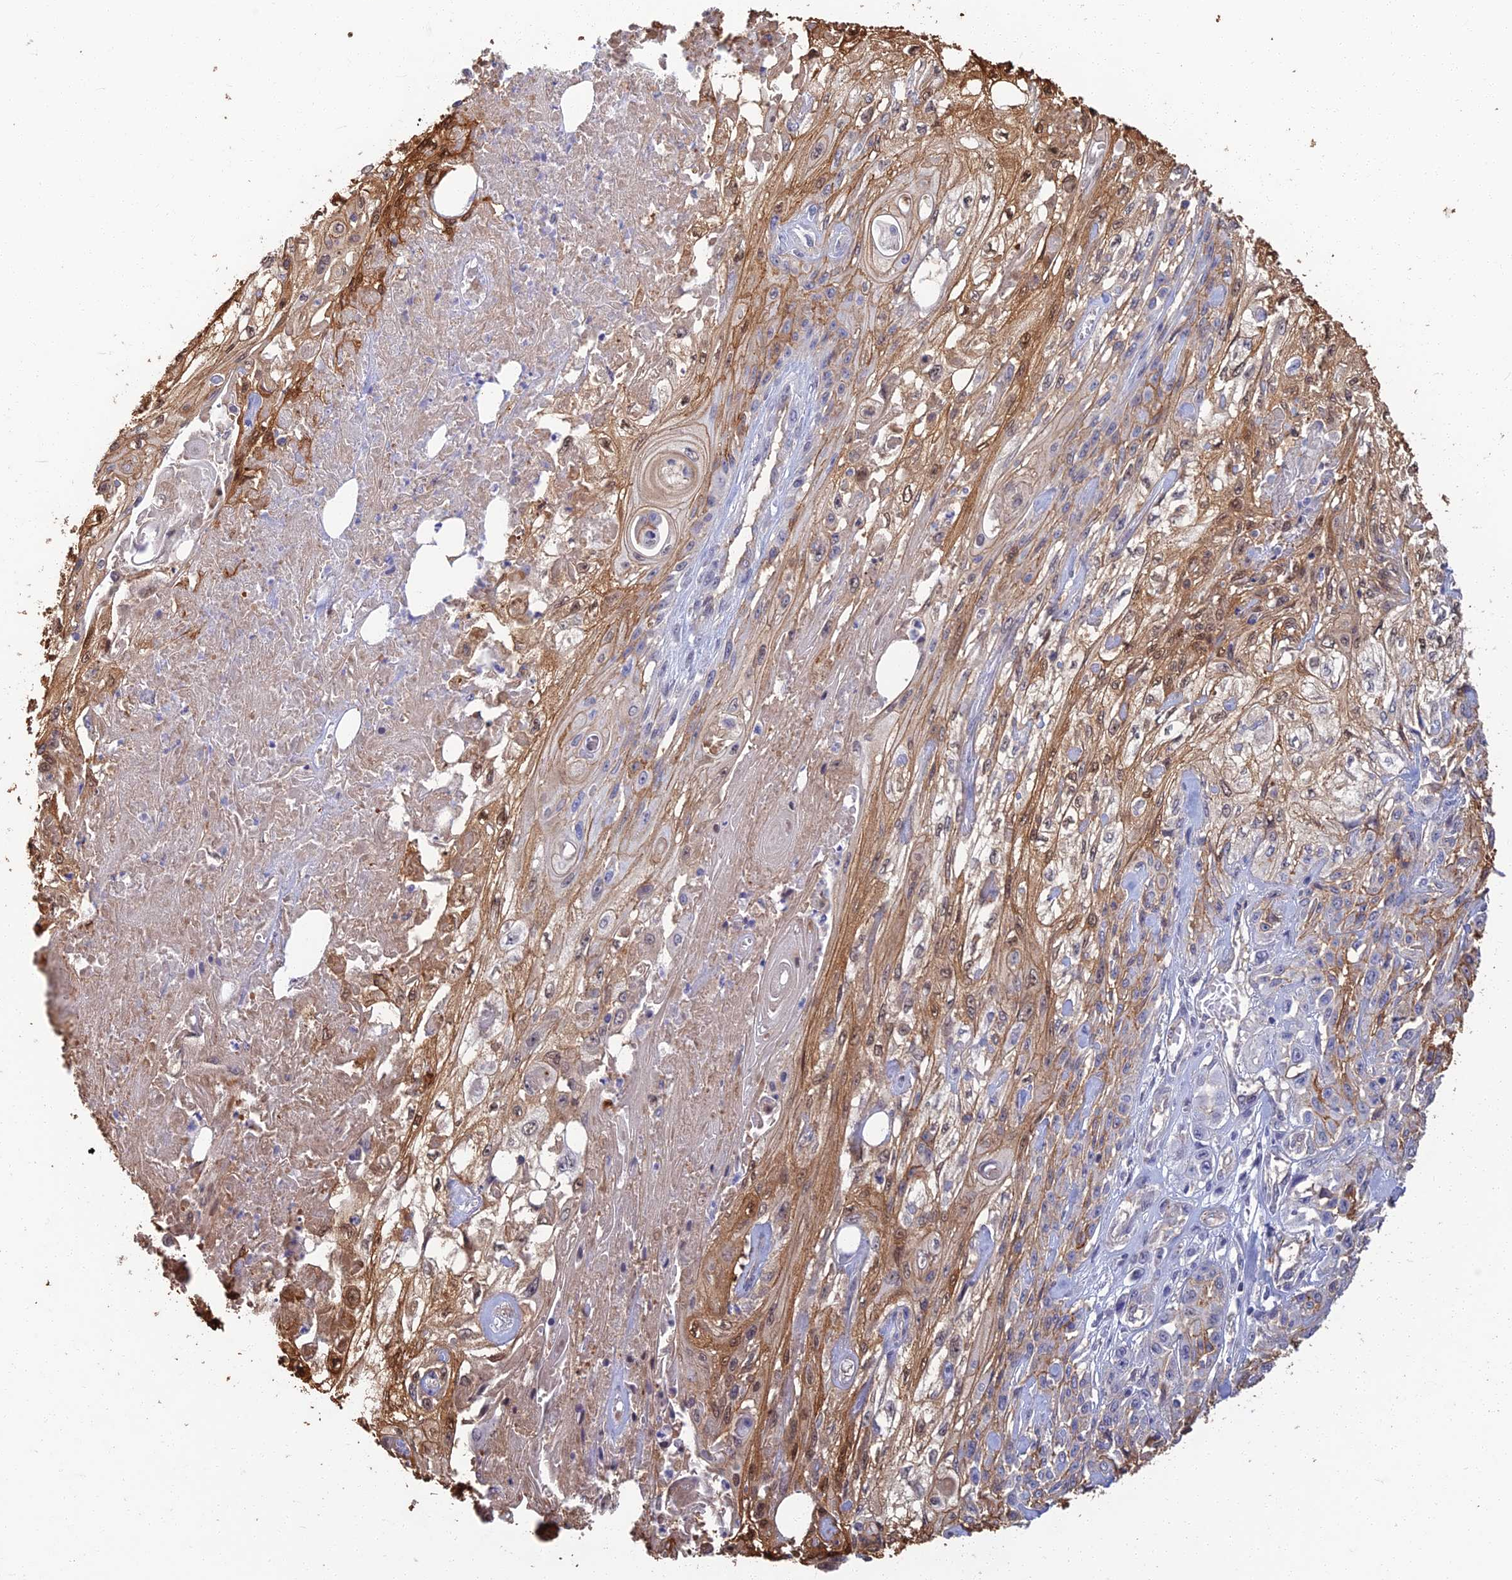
{"staining": {"intensity": "moderate", "quantity": "25%-75%", "location": "cytoplasmic/membranous,nuclear"}, "tissue": "skin cancer", "cell_type": "Tumor cells", "image_type": "cancer", "snomed": [{"axis": "morphology", "description": "Squamous cell carcinoma, NOS"}, {"axis": "morphology", "description": "Squamous cell carcinoma, metastatic, NOS"}, {"axis": "topography", "description": "Skin"}, {"axis": "topography", "description": "Lymph node"}], "caption": "This micrograph shows immunohistochemistry (IHC) staining of human squamous cell carcinoma (skin), with medium moderate cytoplasmic/membranous and nuclear positivity in about 25%-75% of tumor cells.", "gene": "LRRN3", "patient": {"sex": "male", "age": 75}}